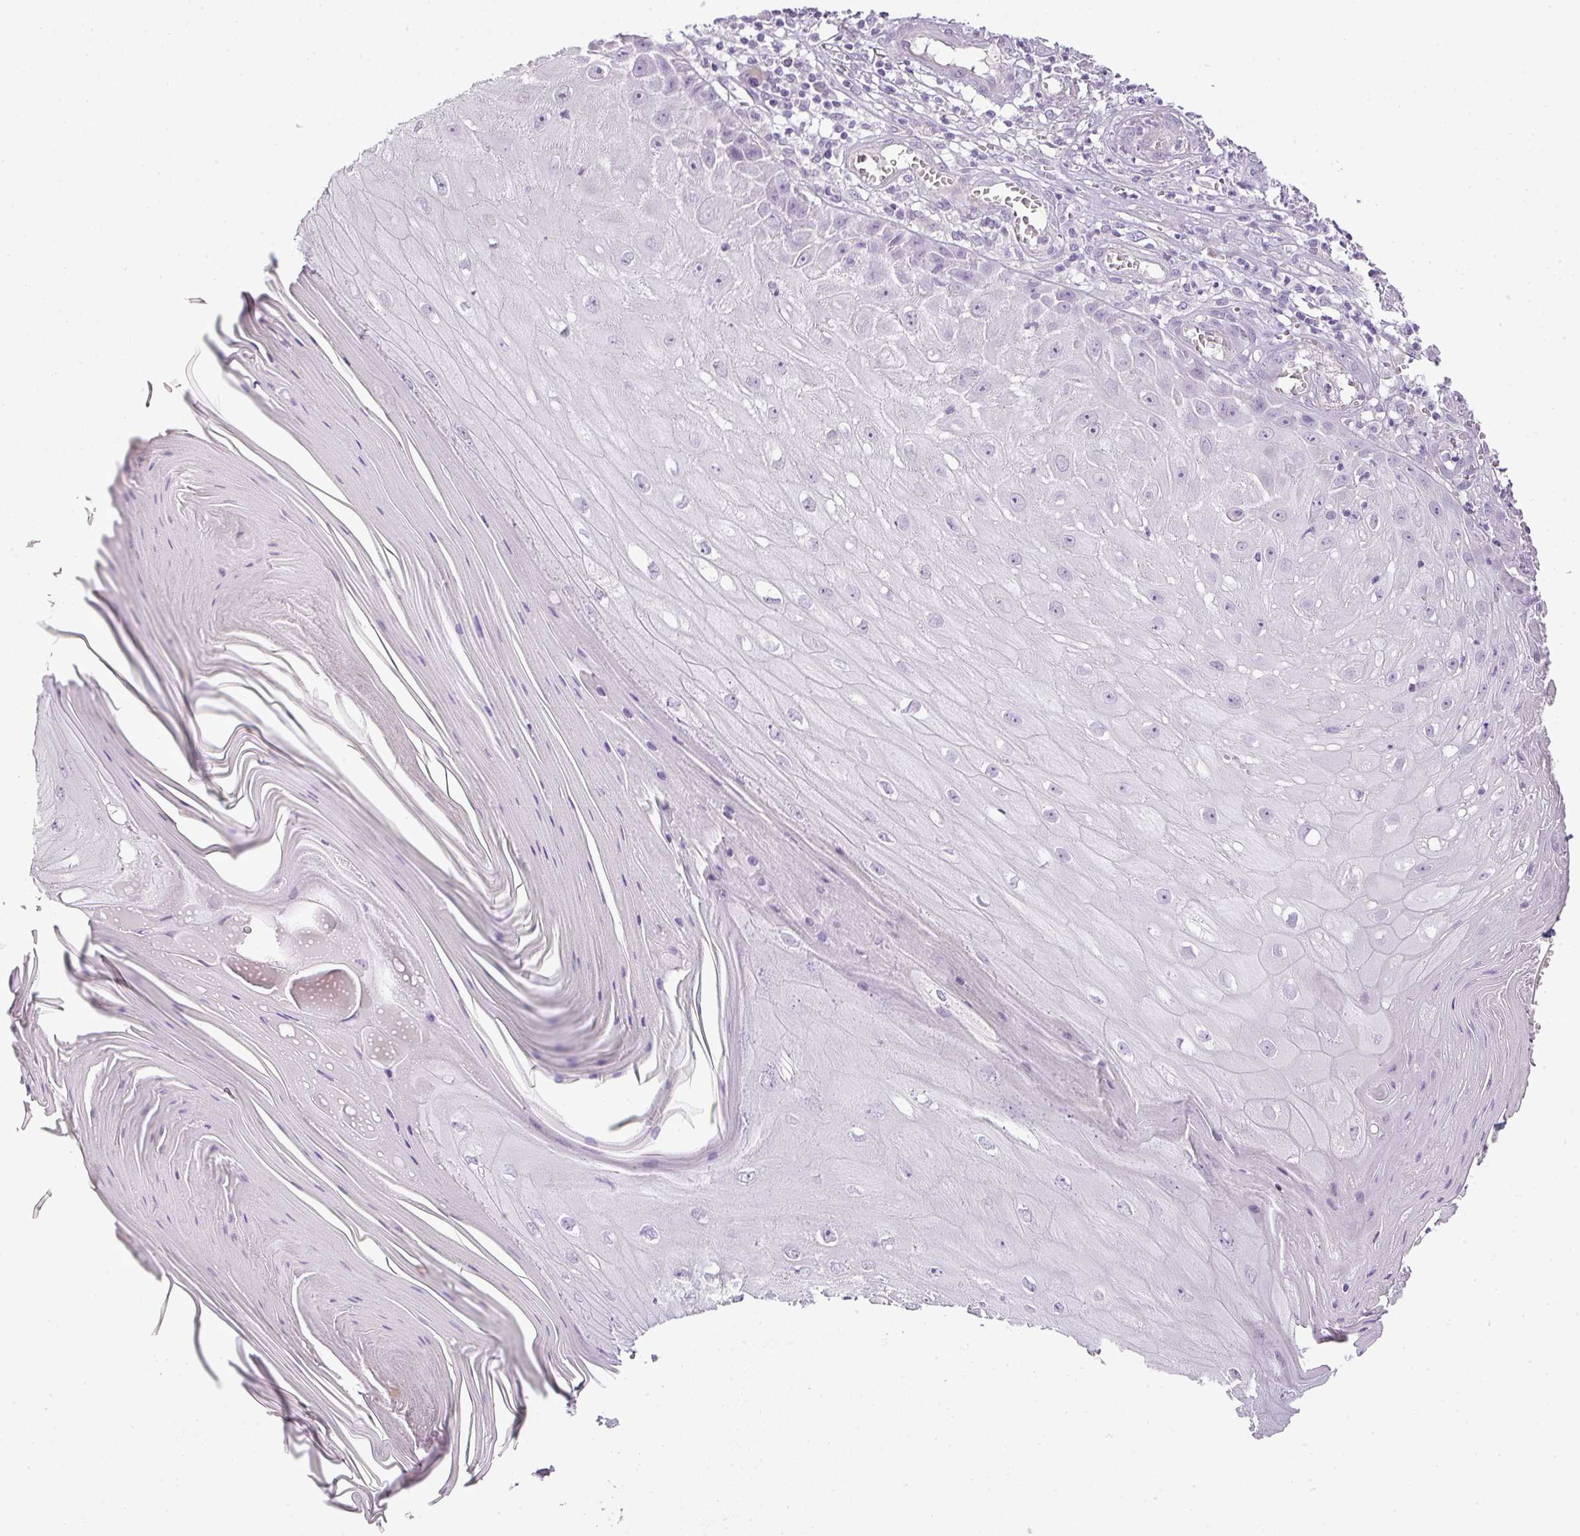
{"staining": {"intensity": "negative", "quantity": "none", "location": "none"}, "tissue": "skin cancer", "cell_type": "Tumor cells", "image_type": "cancer", "snomed": [{"axis": "morphology", "description": "Squamous cell carcinoma, NOS"}, {"axis": "topography", "description": "Skin"}], "caption": "This is an immunohistochemistry (IHC) histopathology image of human skin cancer (squamous cell carcinoma). There is no positivity in tumor cells.", "gene": "RAX2", "patient": {"sex": "female", "age": 73}}